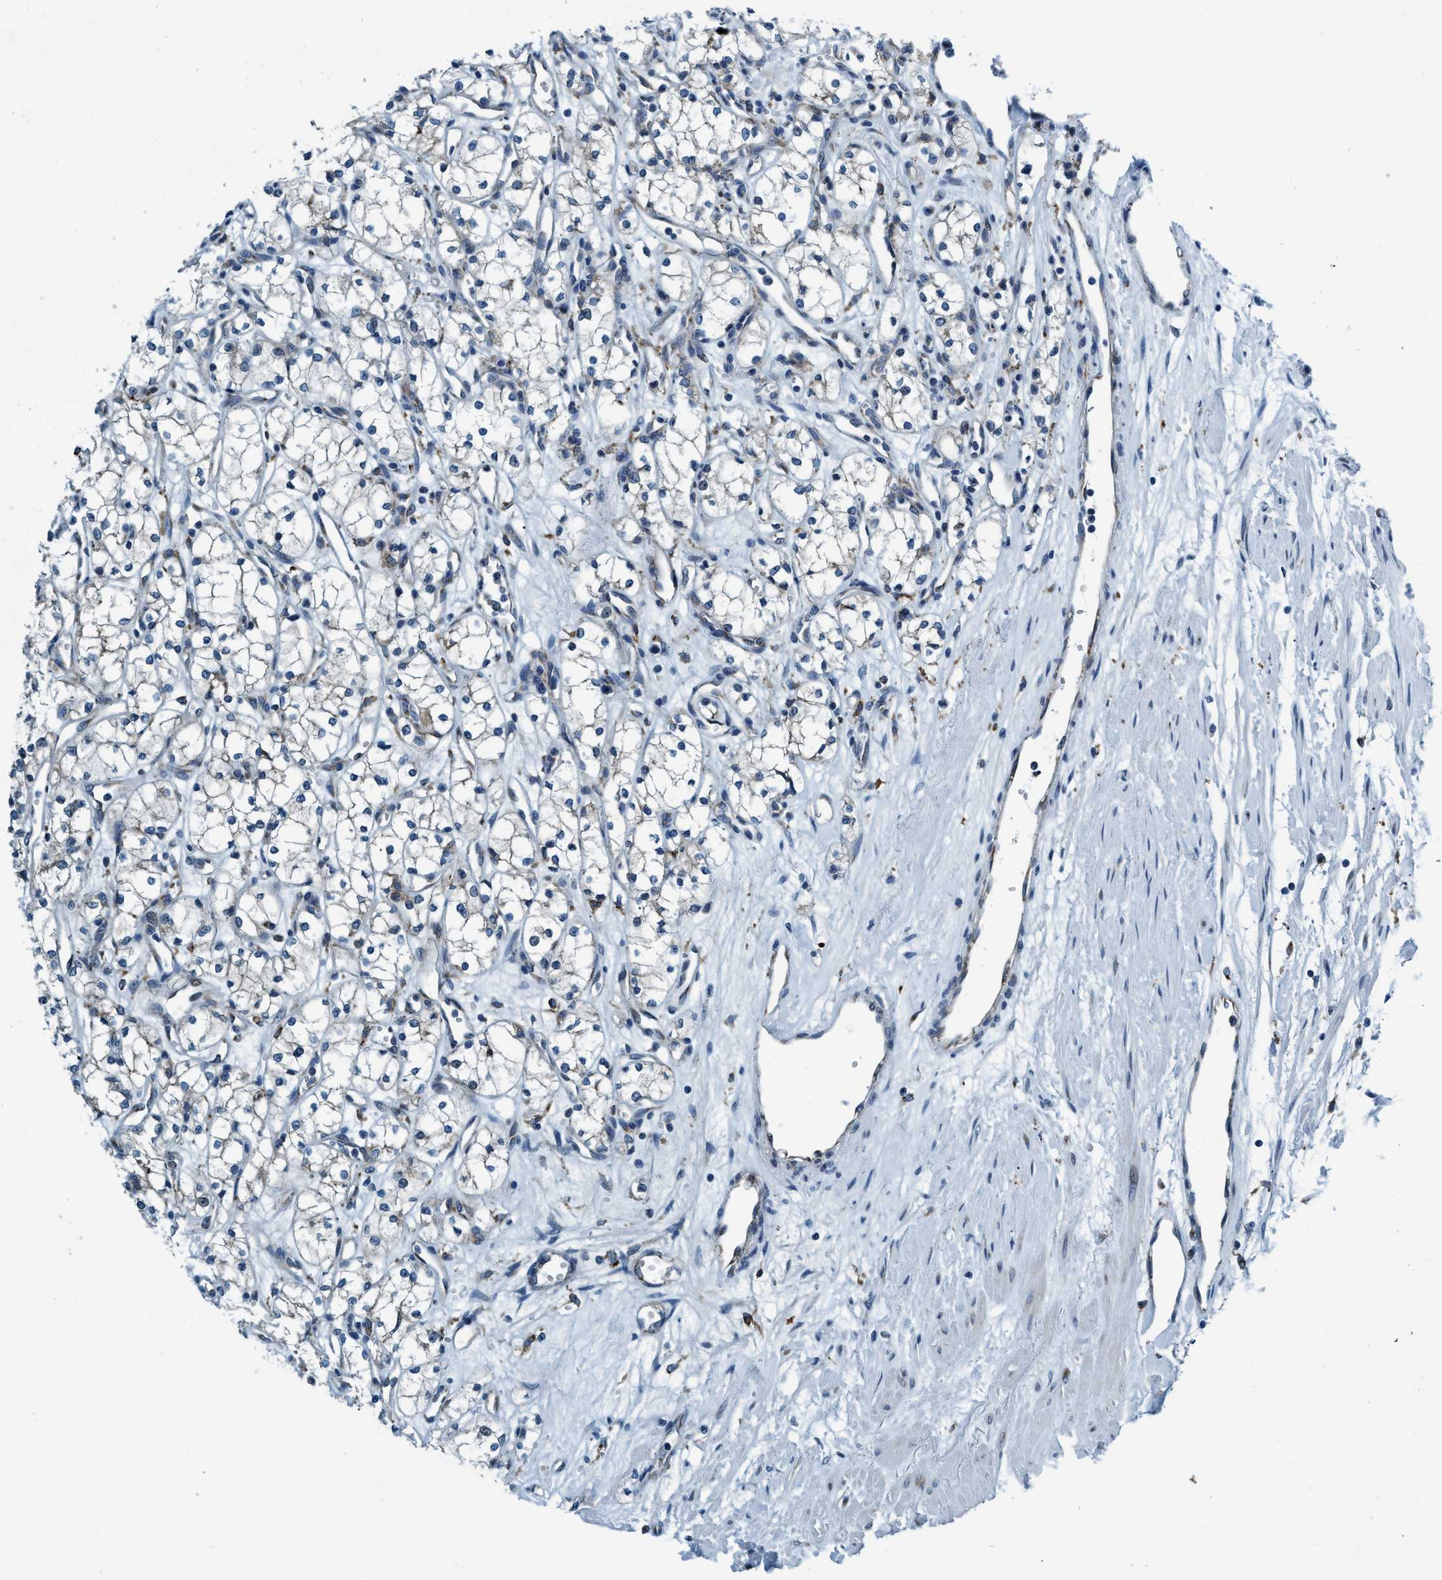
{"staining": {"intensity": "negative", "quantity": "none", "location": "none"}, "tissue": "renal cancer", "cell_type": "Tumor cells", "image_type": "cancer", "snomed": [{"axis": "morphology", "description": "Adenocarcinoma, NOS"}, {"axis": "topography", "description": "Kidney"}], "caption": "Immunohistochemical staining of renal adenocarcinoma demonstrates no significant positivity in tumor cells.", "gene": "ARMC9", "patient": {"sex": "male", "age": 59}}